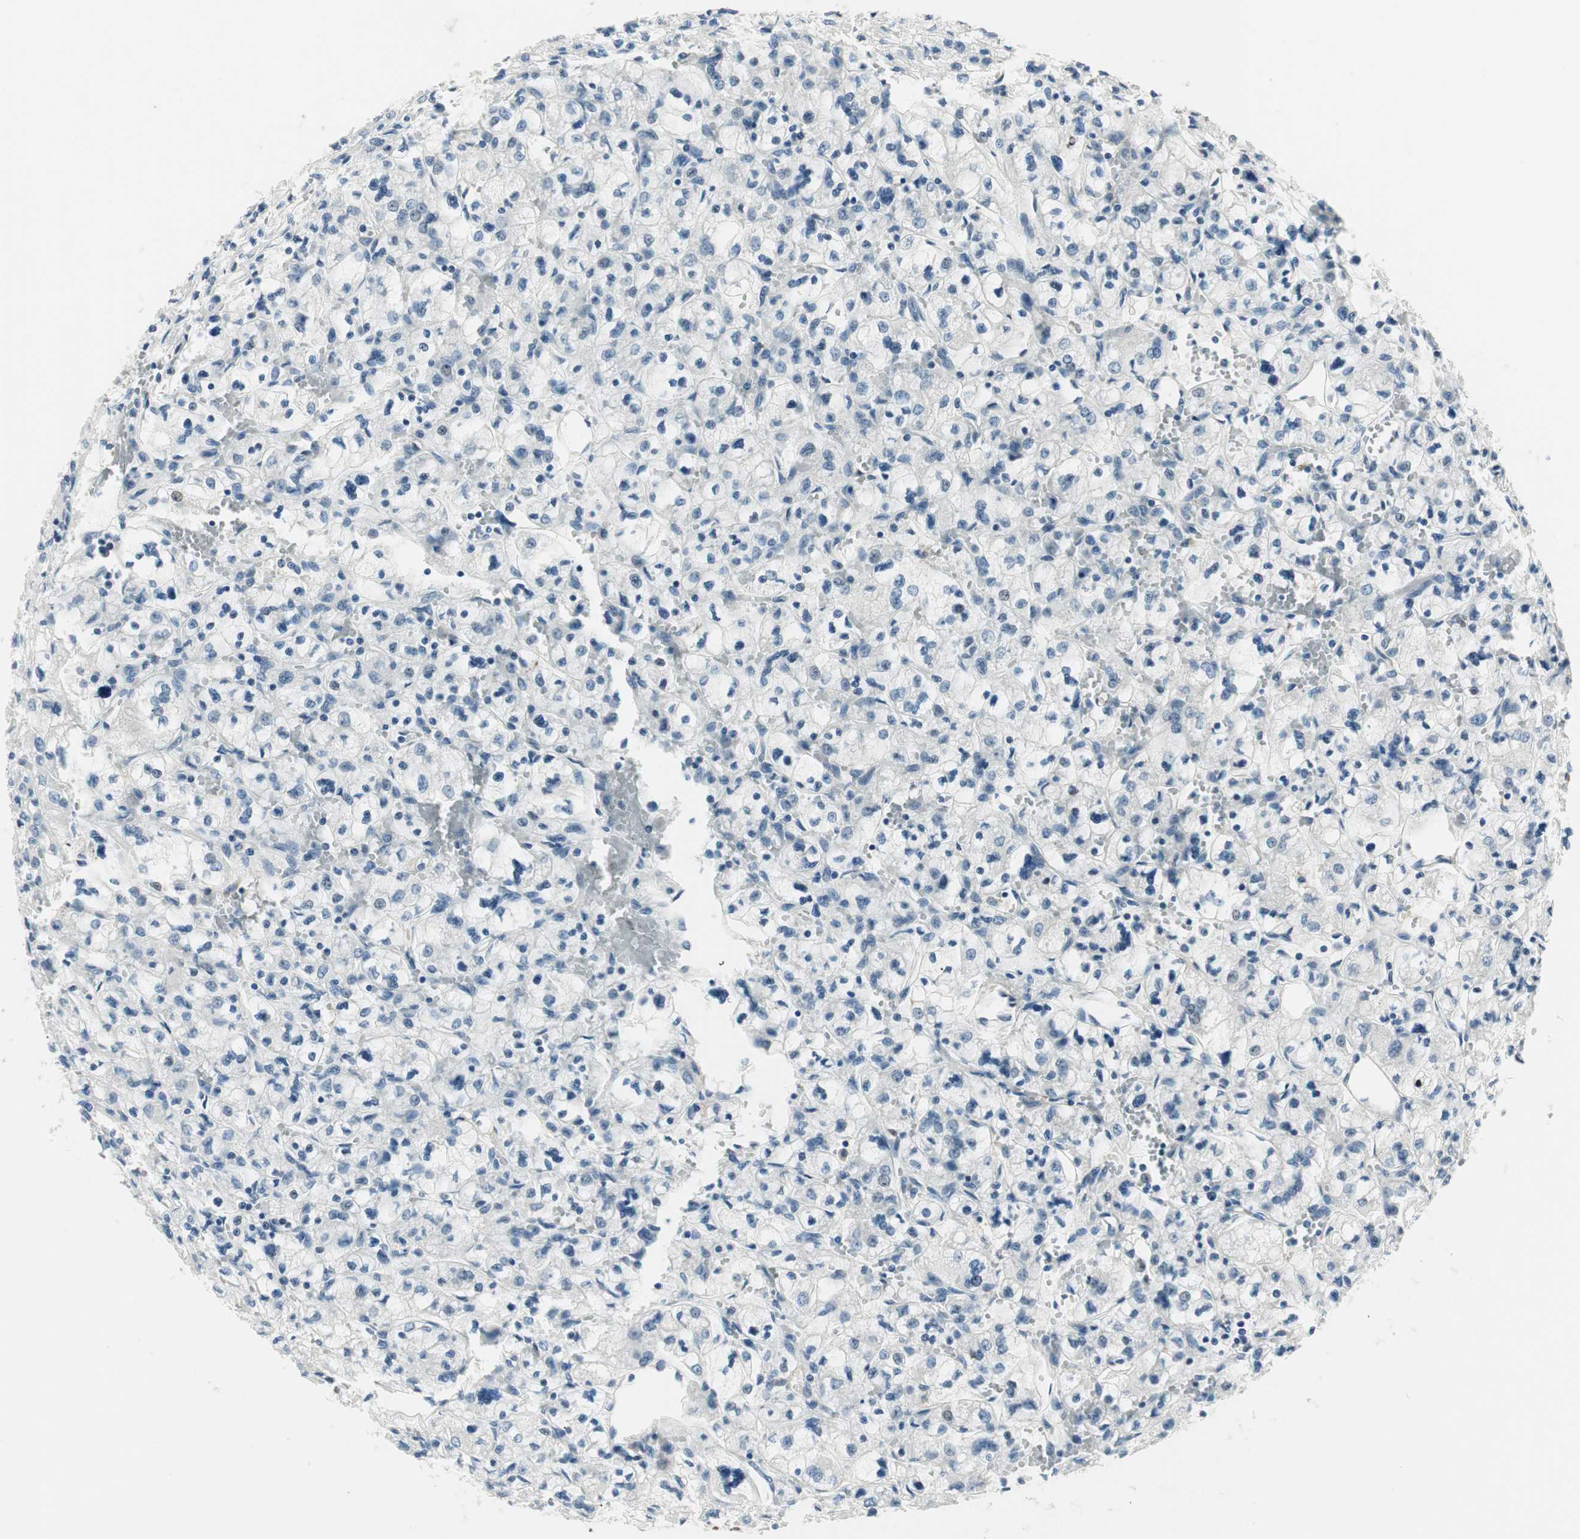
{"staining": {"intensity": "negative", "quantity": "none", "location": "none"}, "tissue": "renal cancer", "cell_type": "Tumor cells", "image_type": "cancer", "snomed": [{"axis": "morphology", "description": "Adenocarcinoma, NOS"}, {"axis": "topography", "description": "Kidney"}], "caption": "Immunohistochemistry of renal adenocarcinoma reveals no positivity in tumor cells.", "gene": "STON1-GTF2A1L", "patient": {"sex": "female", "age": 83}}